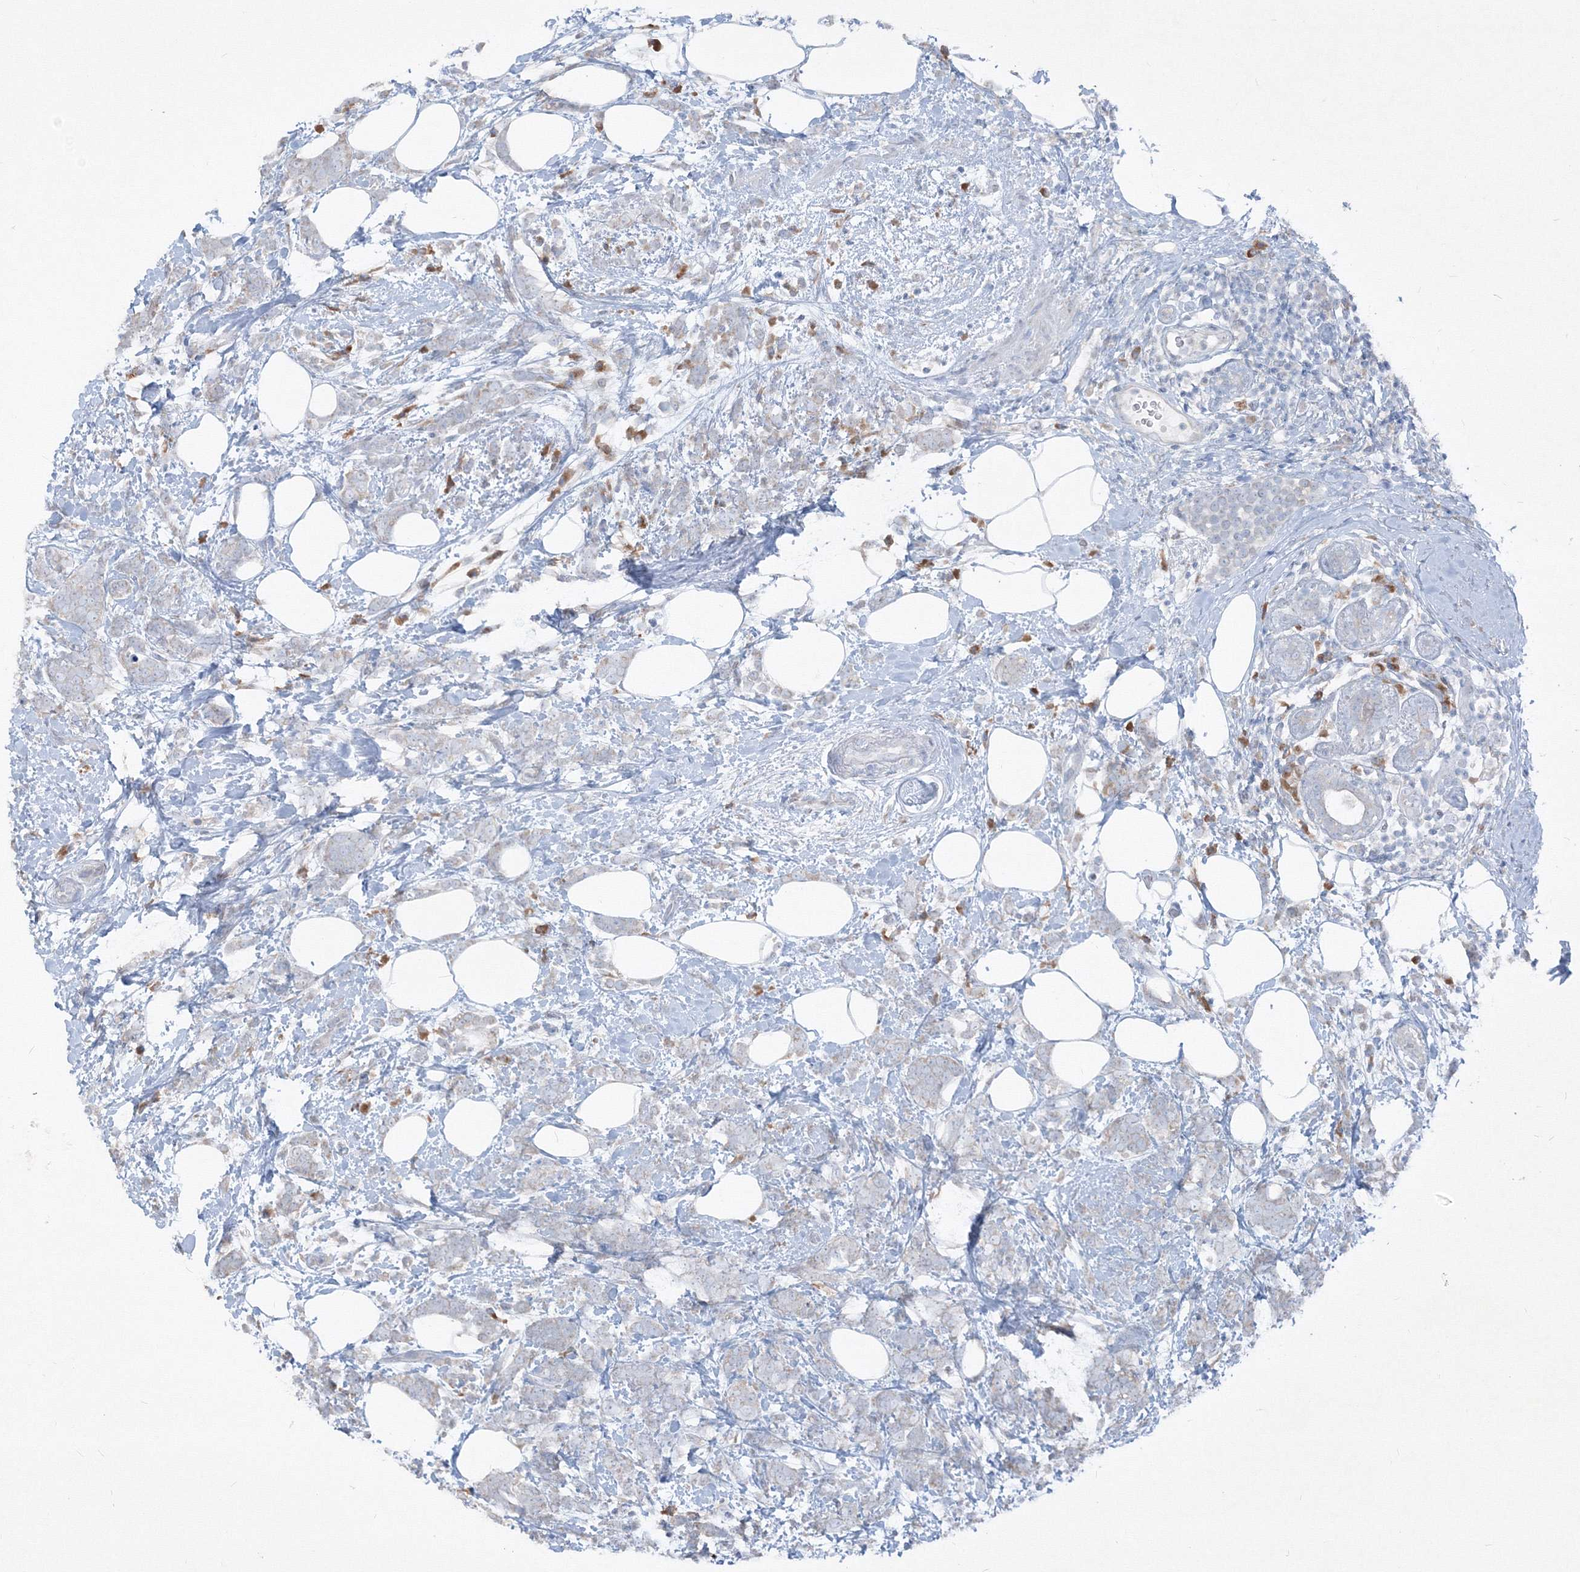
{"staining": {"intensity": "negative", "quantity": "none", "location": "none"}, "tissue": "breast cancer", "cell_type": "Tumor cells", "image_type": "cancer", "snomed": [{"axis": "morphology", "description": "Lobular carcinoma"}, {"axis": "topography", "description": "Breast"}], "caption": "The histopathology image exhibits no significant expression in tumor cells of lobular carcinoma (breast).", "gene": "IFNAR1", "patient": {"sex": "female", "age": 58}}